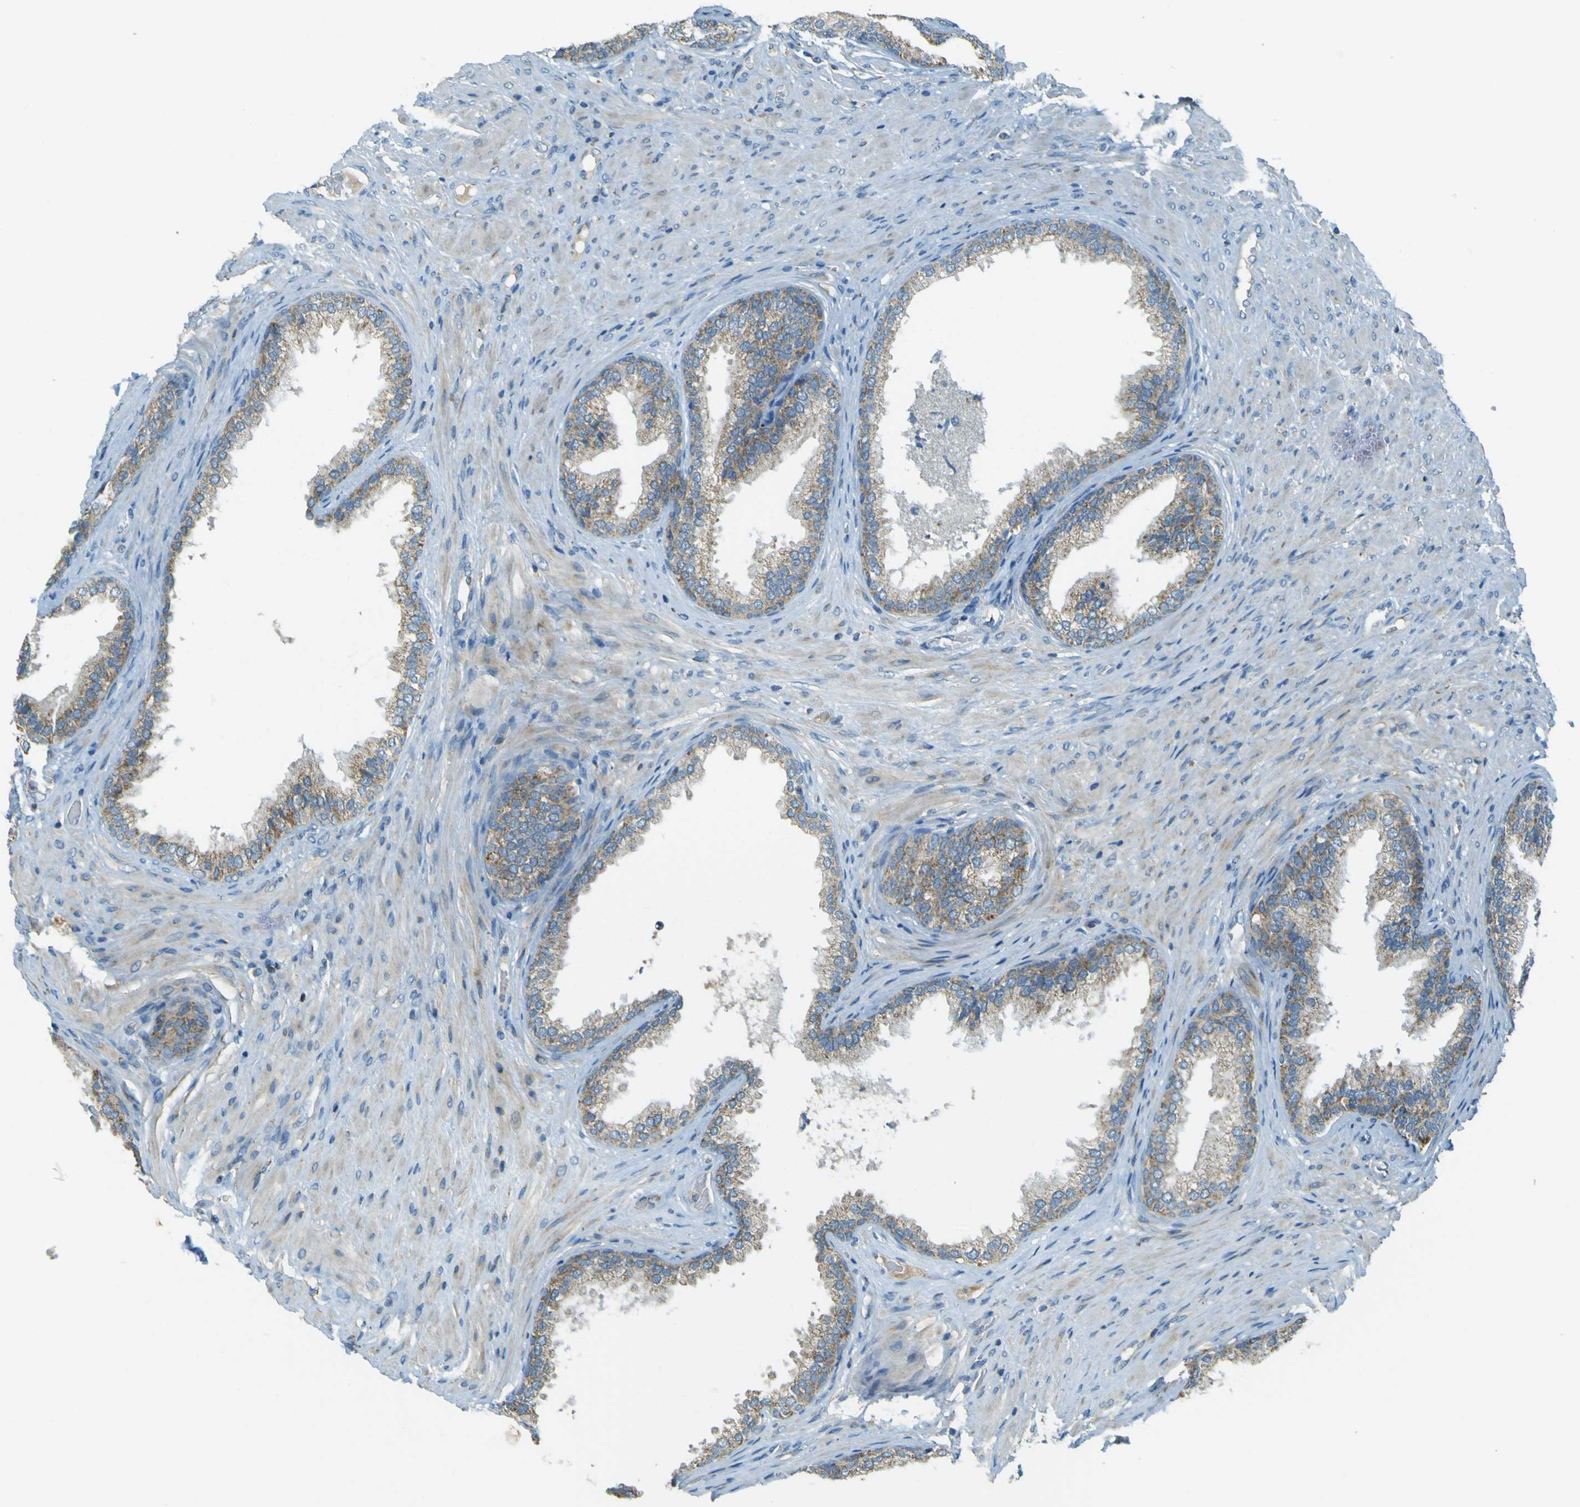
{"staining": {"intensity": "weak", "quantity": "25%-75%", "location": "cytoplasmic/membranous"}, "tissue": "prostate", "cell_type": "Glandular cells", "image_type": "normal", "snomed": [{"axis": "morphology", "description": "Normal tissue, NOS"}, {"axis": "topography", "description": "Prostate"}], "caption": "Protein positivity by immunohistochemistry (IHC) shows weak cytoplasmic/membranous expression in approximately 25%-75% of glandular cells in unremarkable prostate. (Stains: DAB in brown, nuclei in blue, Microscopy: brightfield microscopy at high magnification).", "gene": "FKTN", "patient": {"sex": "male", "age": 76}}